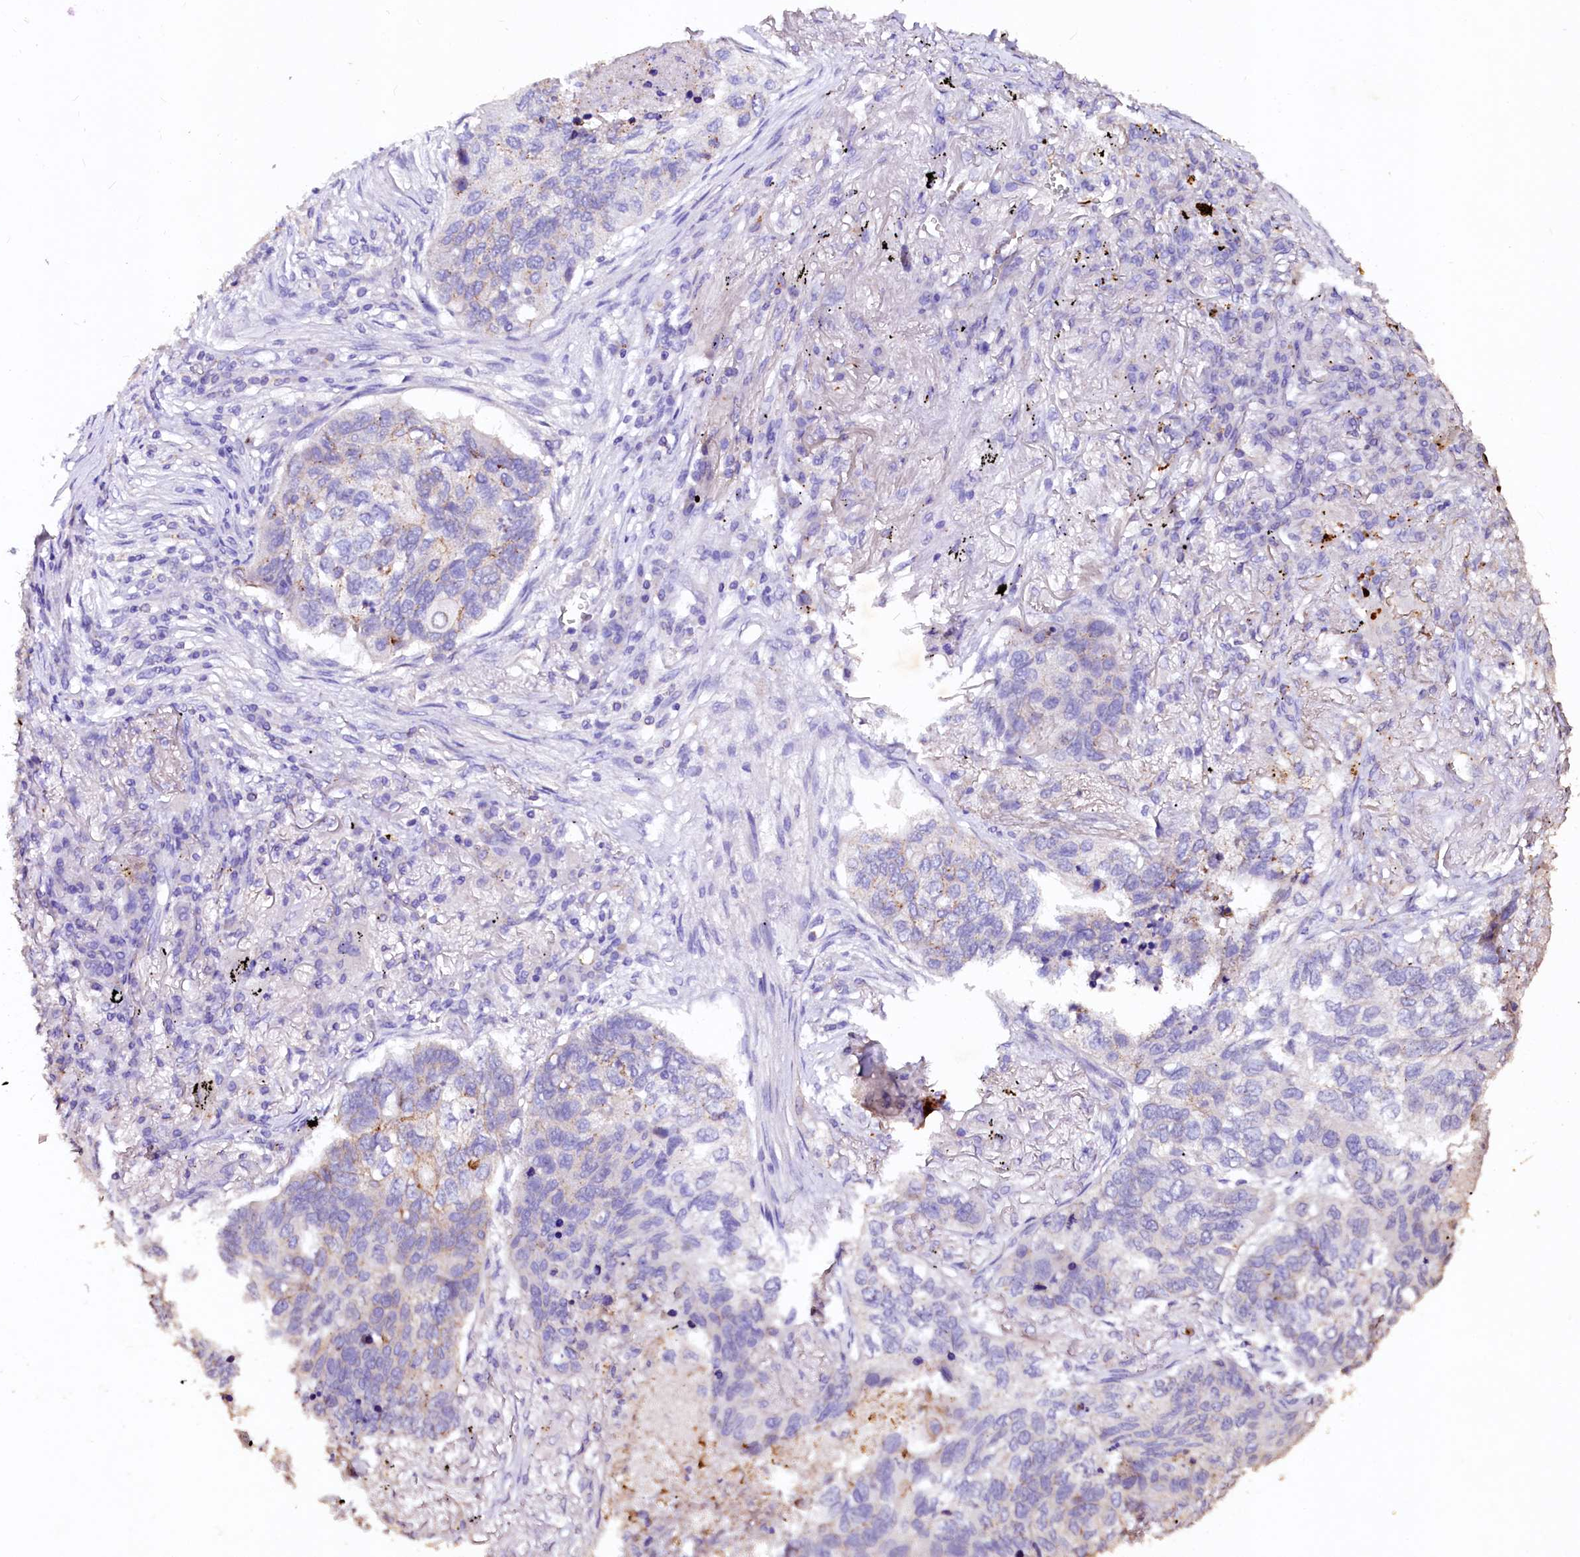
{"staining": {"intensity": "negative", "quantity": "none", "location": "none"}, "tissue": "lung cancer", "cell_type": "Tumor cells", "image_type": "cancer", "snomed": [{"axis": "morphology", "description": "Squamous cell carcinoma, NOS"}, {"axis": "topography", "description": "Lung"}], "caption": "Immunohistochemistry (IHC) of squamous cell carcinoma (lung) displays no staining in tumor cells.", "gene": "VPS36", "patient": {"sex": "female", "age": 63}}